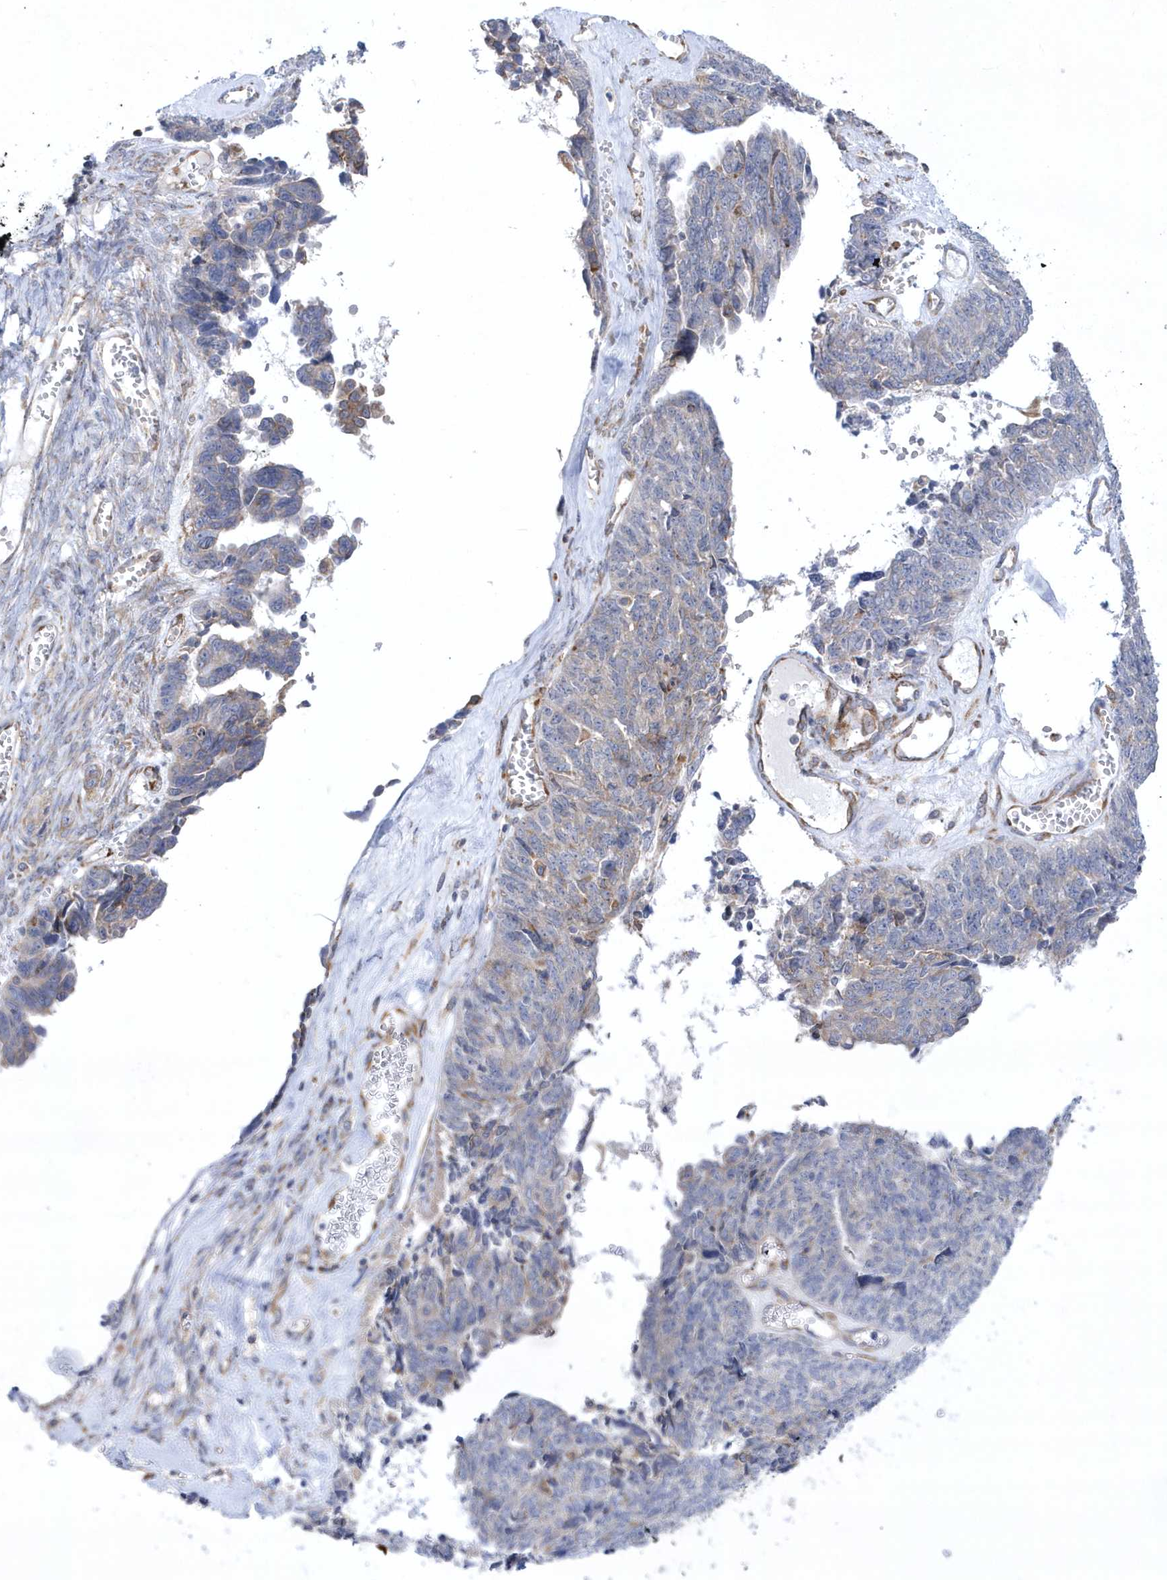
{"staining": {"intensity": "negative", "quantity": "none", "location": "none"}, "tissue": "ovarian cancer", "cell_type": "Tumor cells", "image_type": "cancer", "snomed": [{"axis": "morphology", "description": "Cystadenocarcinoma, serous, NOS"}, {"axis": "topography", "description": "Ovary"}], "caption": "A micrograph of human ovarian serous cystadenocarcinoma is negative for staining in tumor cells.", "gene": "MED31", "patient": {"sex": "female", "age": 79}}